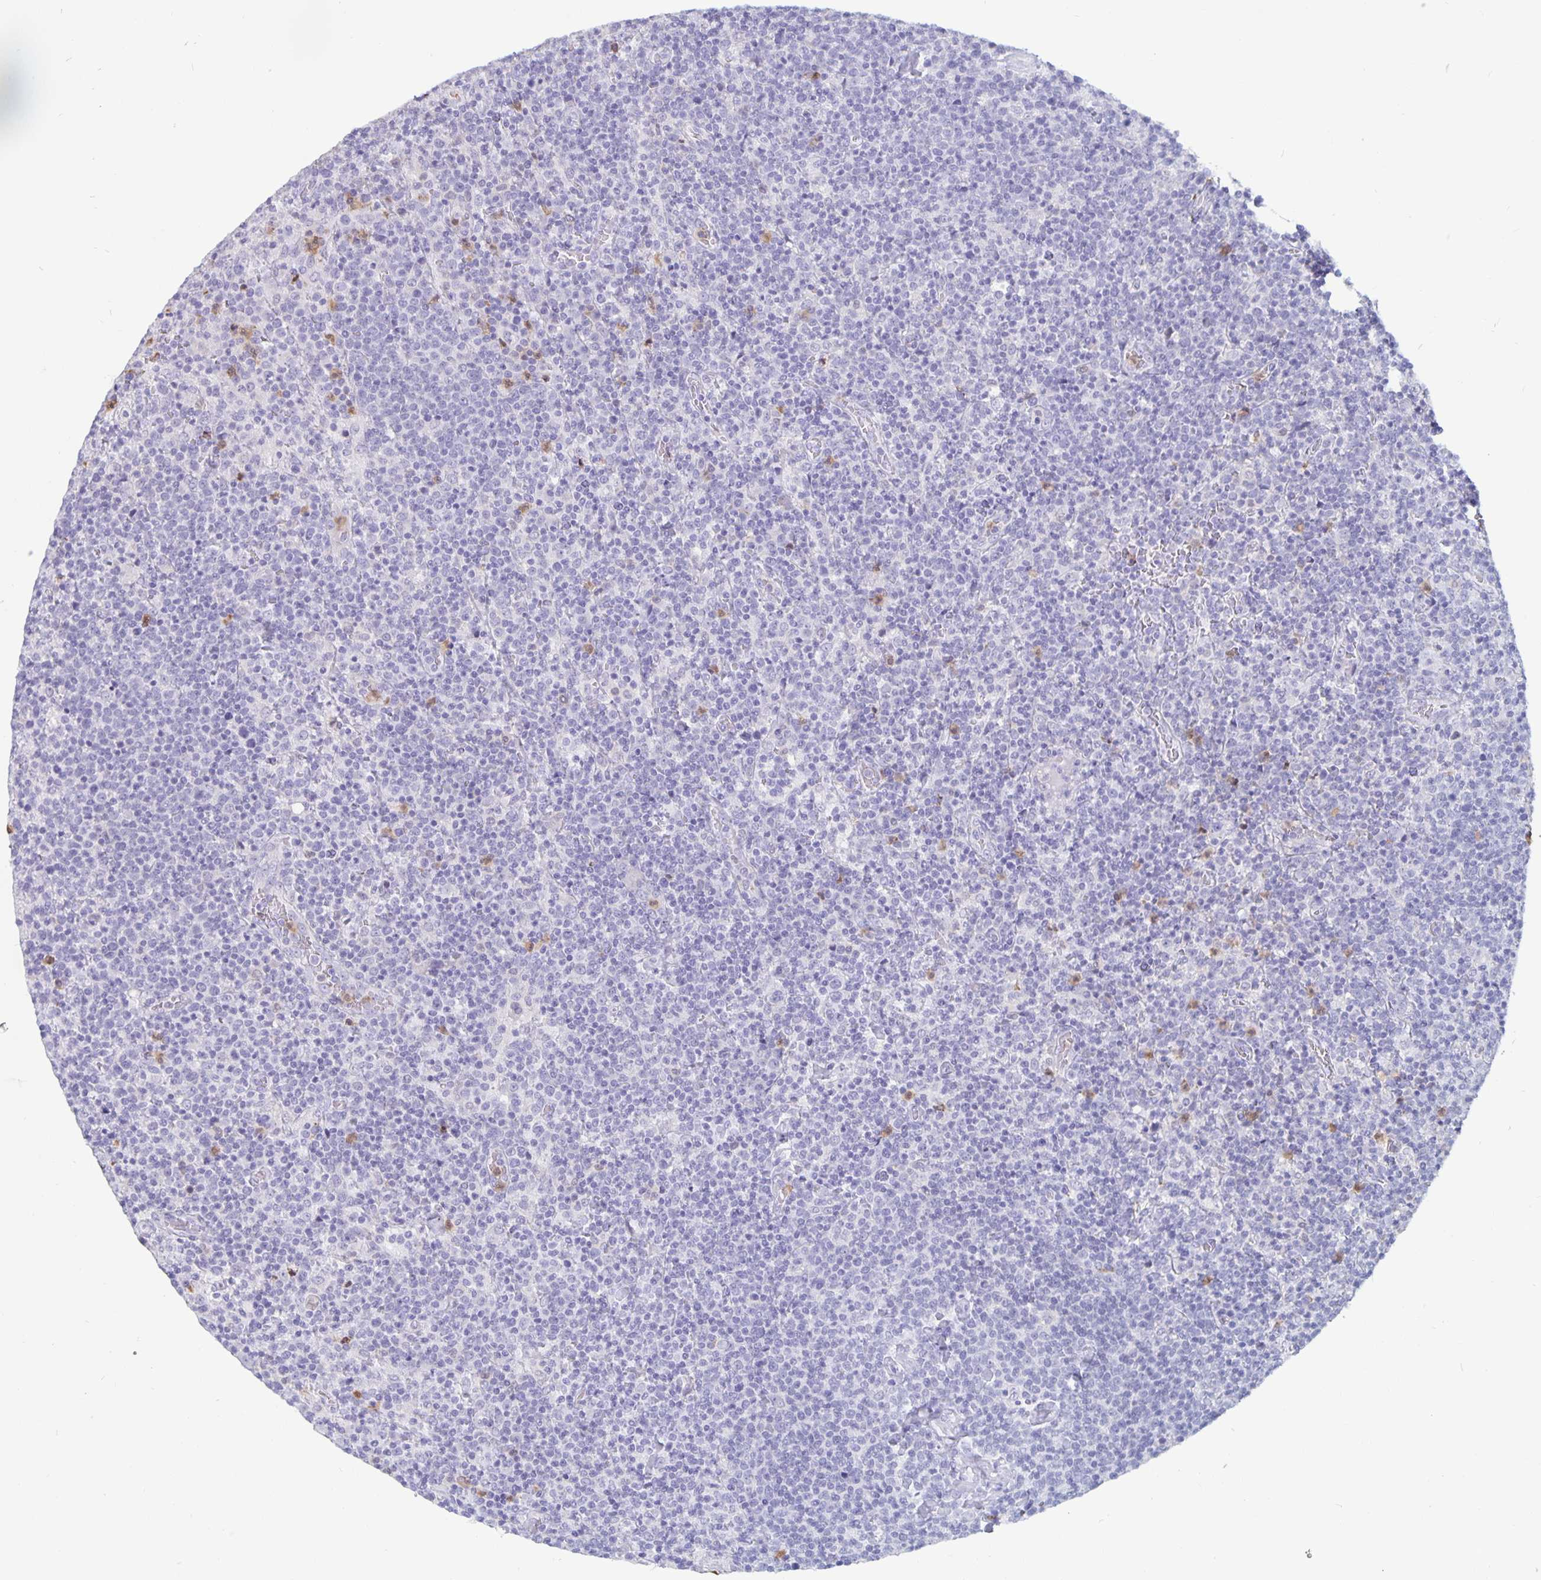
{"staining": {"intensity": "negative", "quantity": "none", "location": "none"}, "tissue": "lymphoma", "cell_type": "Tumor cells", "image_type": "cancer", "snomed": [{"axis": "morphology", "description": "Malignant lymphoma, non-Hodgkin's type, High grade"}, {"axis": "topography", "description": "Lymph node"}], "caption": "Tumor cells are negative for protein expression in human high-grade malignant lymphoma, non-Hodgkin's type.", "gene": "PLCB3", "patient": {"sex": "male", "age": 61}}